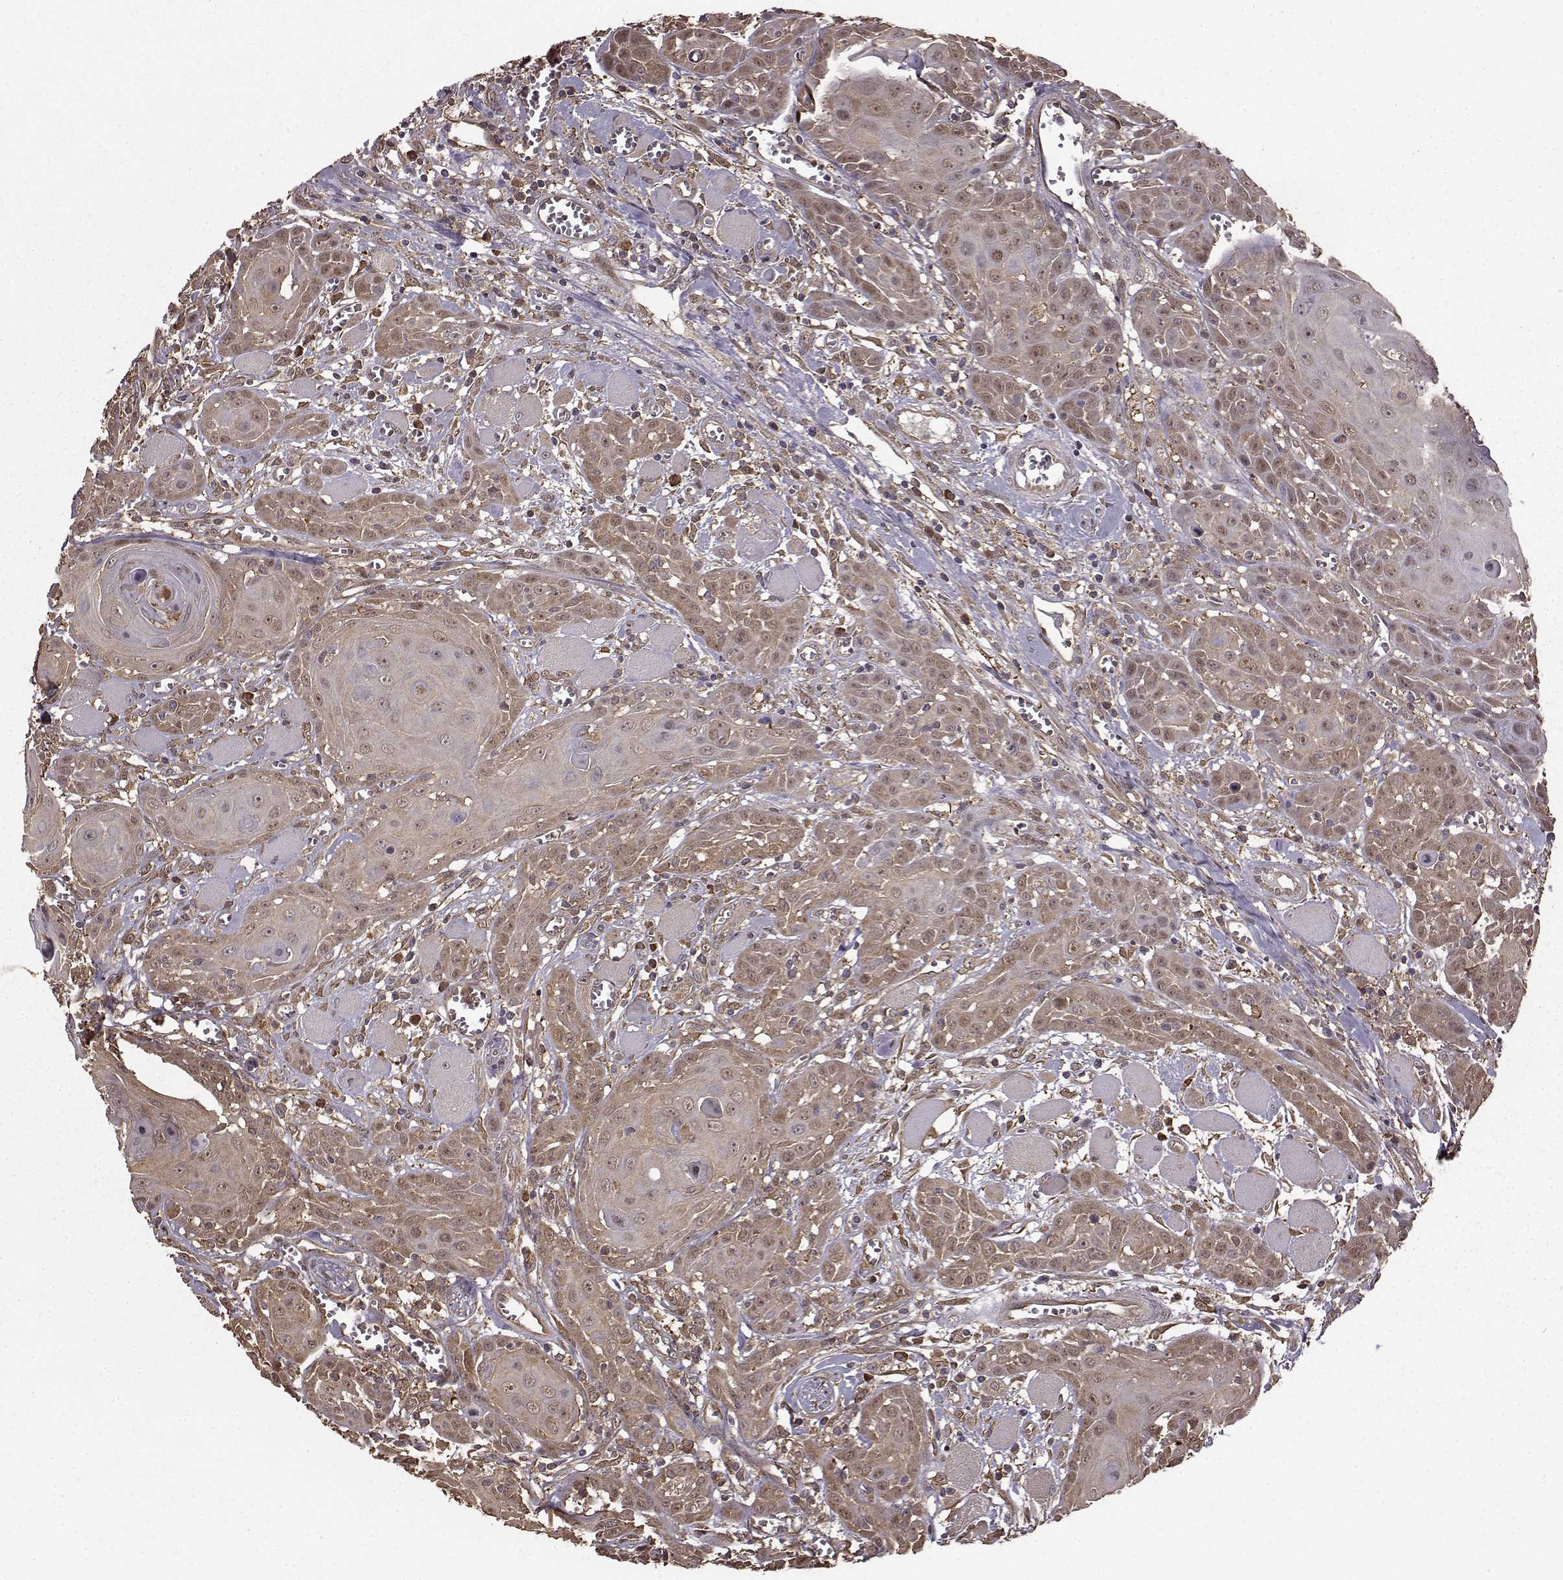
{"staining": {"intensity": "weak", "quantity": "25%-75%", "location": "cytoplasmic/membranous"}, "tissue": "head and neck cancer", "cell_type": "Tumor cells", "image_type": "cancer", "snomed": [{"axis": "morphology", "description": "Squamous cell carcinoma, NOS"}, {"axis": "topography", "description": "Head-Neck"}], "caption": "The image displays a brown stain indicating the presence of a protein in the cytoplasmic/membranous of tumor cells in head and neck cancer.", "gene": "NME1-NME2", "patient": {"sex": "female", "age": 80}}